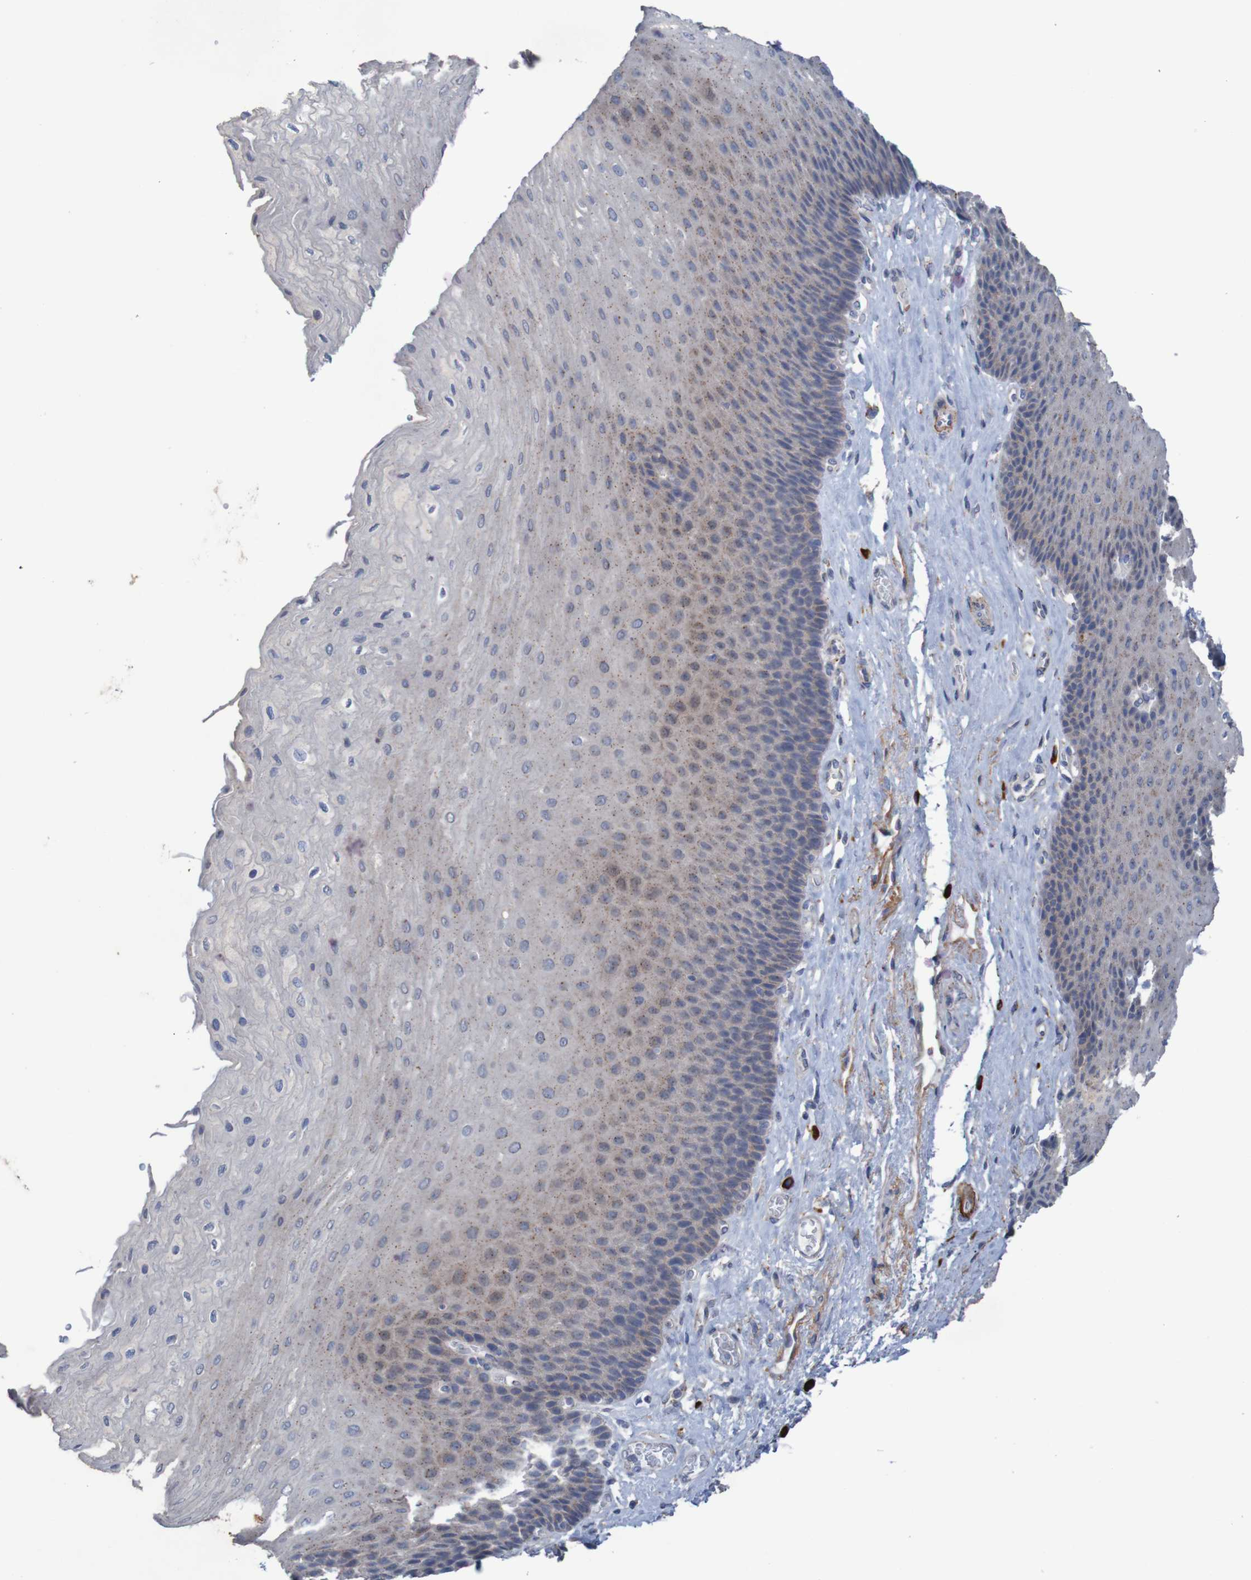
{"staining": {"intensity": "weak", "quantity": "25%-75%", "location": "cytoplasmic/membranous"}, "tissue": "esophagus", "cell_type": "Squamous epithelial cells", "image_type": "normal", "snomed": [{"axis": "morphology", "description": "Normal tissue, NOS"}, {"axis": "topography", "description": "Esophagus"}], "caption": "Immunohistochemical staining of normal esophagus exhibits 25%-75% levels of weak cytoplasmic/membranous protein positivity in about 25%-75% of squamous epithelial cells. The protein of interest is stained brown, and the nuclei are stained in blue (DAB IHC with brightfield microscopy, high magnification).", "gene": "ANGPT4", "patient": {"sex": "female", "age": 72}}